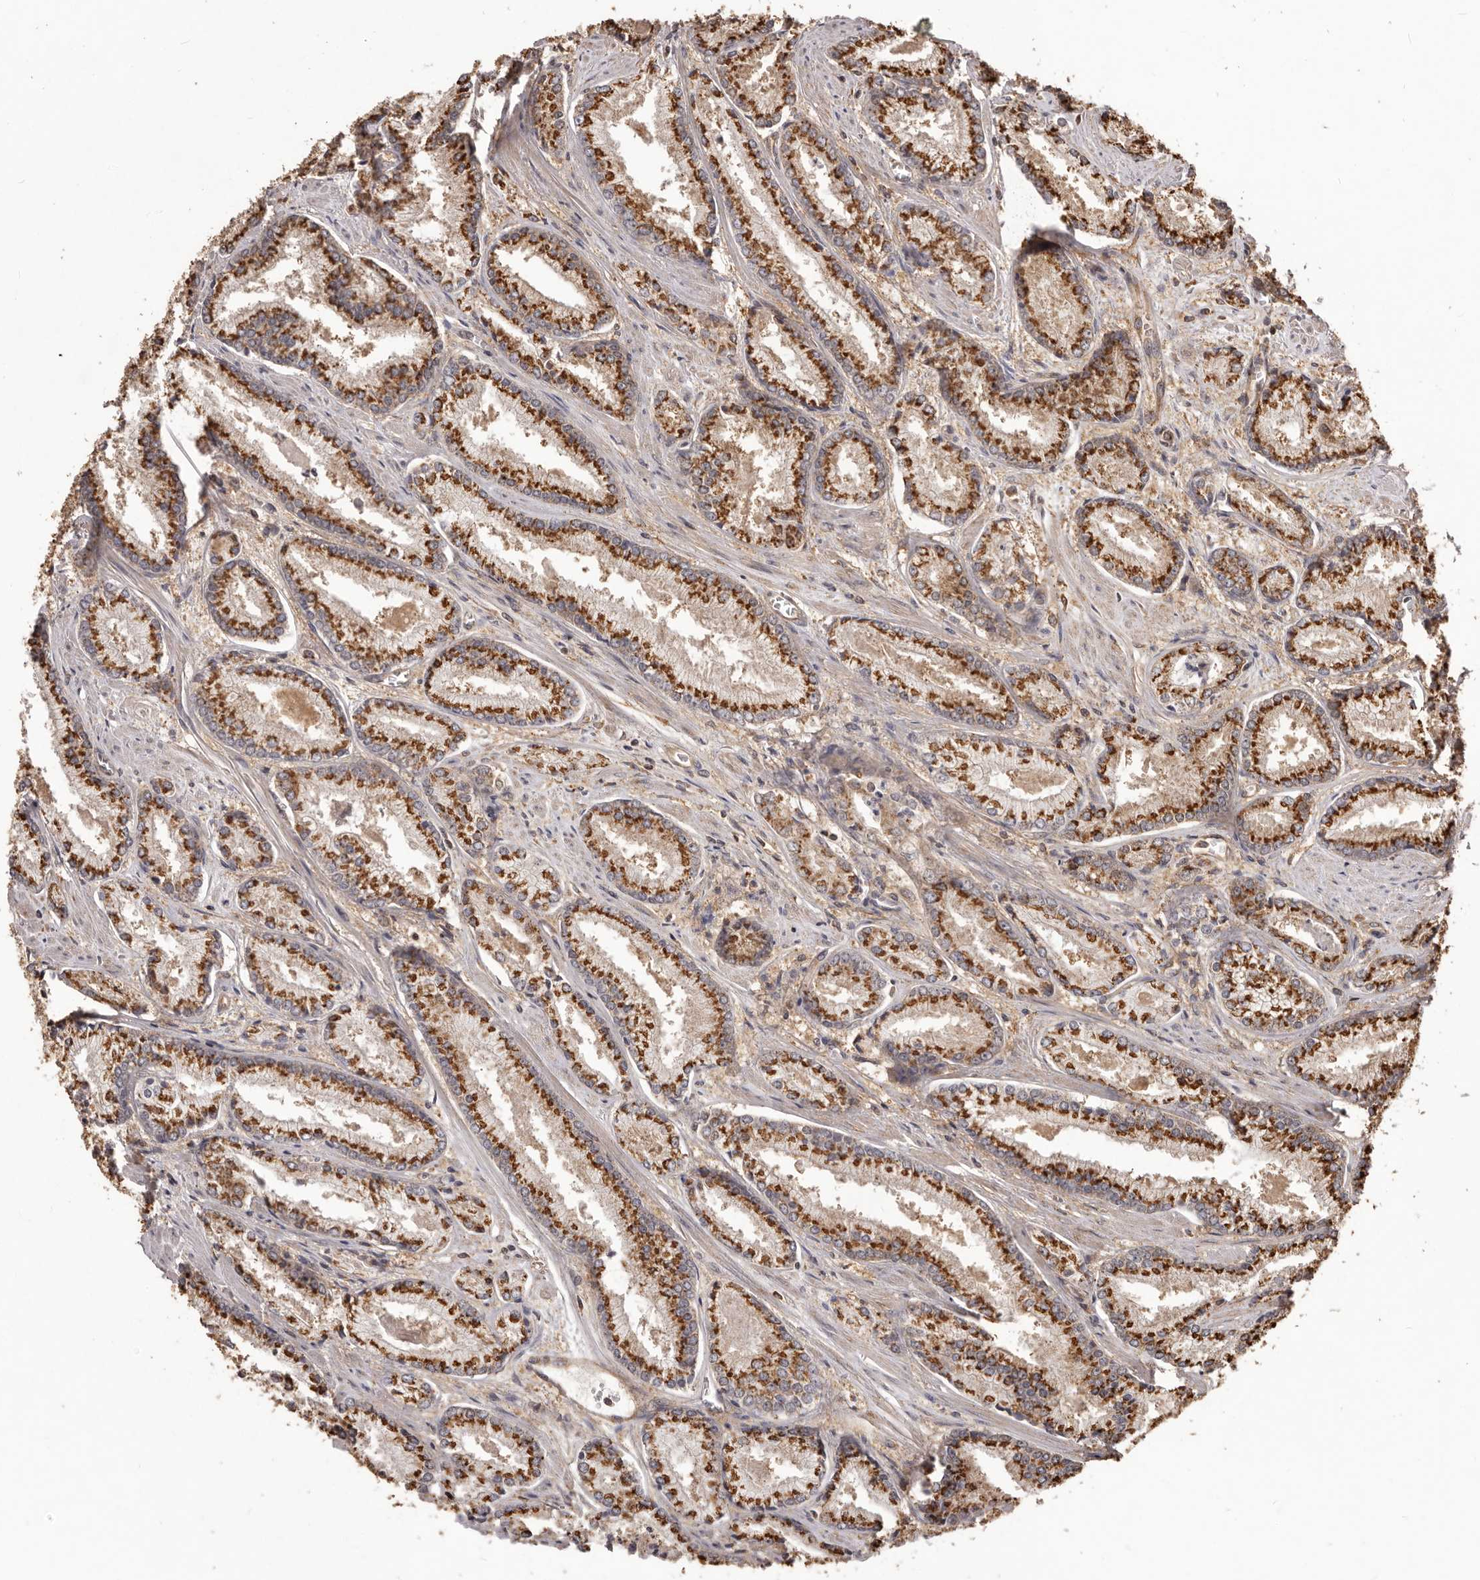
{"staining": {"intensity": "strong", "quantity": ">75%", "location": "cytoplasmic/membranous"}, "tissue": "prostate cancer", "cell_type": "Tumor cells", "image_type": "cancer", "snomed": [{"axis": "morphology", "description": "Adenocarcinoma, Low grade"}, {"axis": "topography", "description": "Prostate"}], "caption": "Strong cytoplasmic/membranous expression for a protein is present in approximately >75% of tumor cells of low-grade adenocarcinoma (prostate) using IHC.", "gene": "MTO1", "patient": {"sex": "male", "age": 54}}